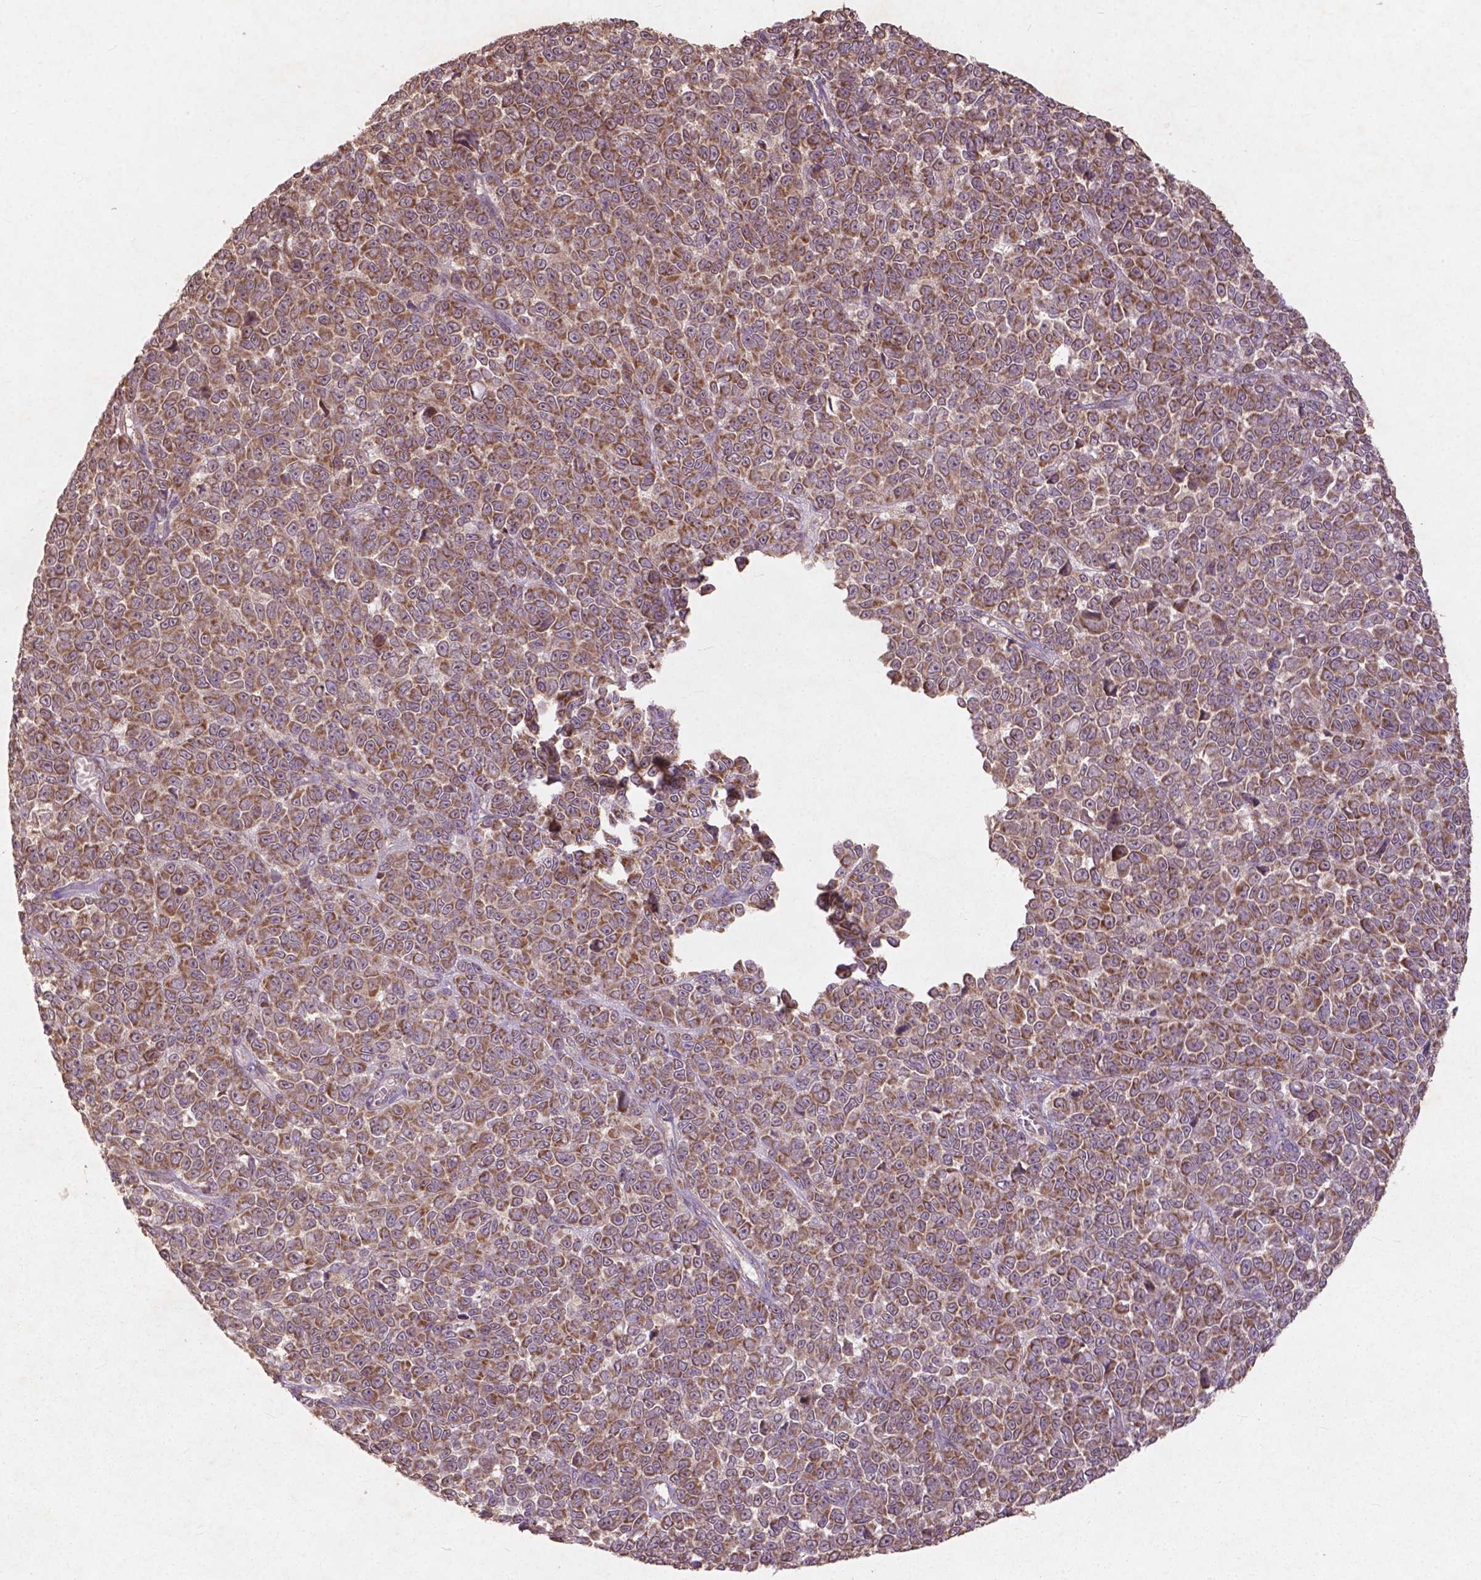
{"staining": {"intensity": "moderate", "quantity": ">75%", "location": "cytoplasmic/membranous"}, "tissue": "melanoma", "cell_type": "Tumor cells", "image_type": "cancer", "snomed": [{"axis": "morphology", "description": "Malignant melanoma, NOS"}, {"axis": "topography", "description": "Skin"}], "caption": "Malignant melanoma tissue exhibits moderate cytoplasmic/membranous positivity in approximately >75% of tumor cells, visualized by immunohistochemistry. The staining was performed using DAB, with brown indicating positive protein expression. Nuclei are stained blue with hematoxylin.", "gene": "ST6GALNAC5", "patient": {"sex": "female", "age": 95}}